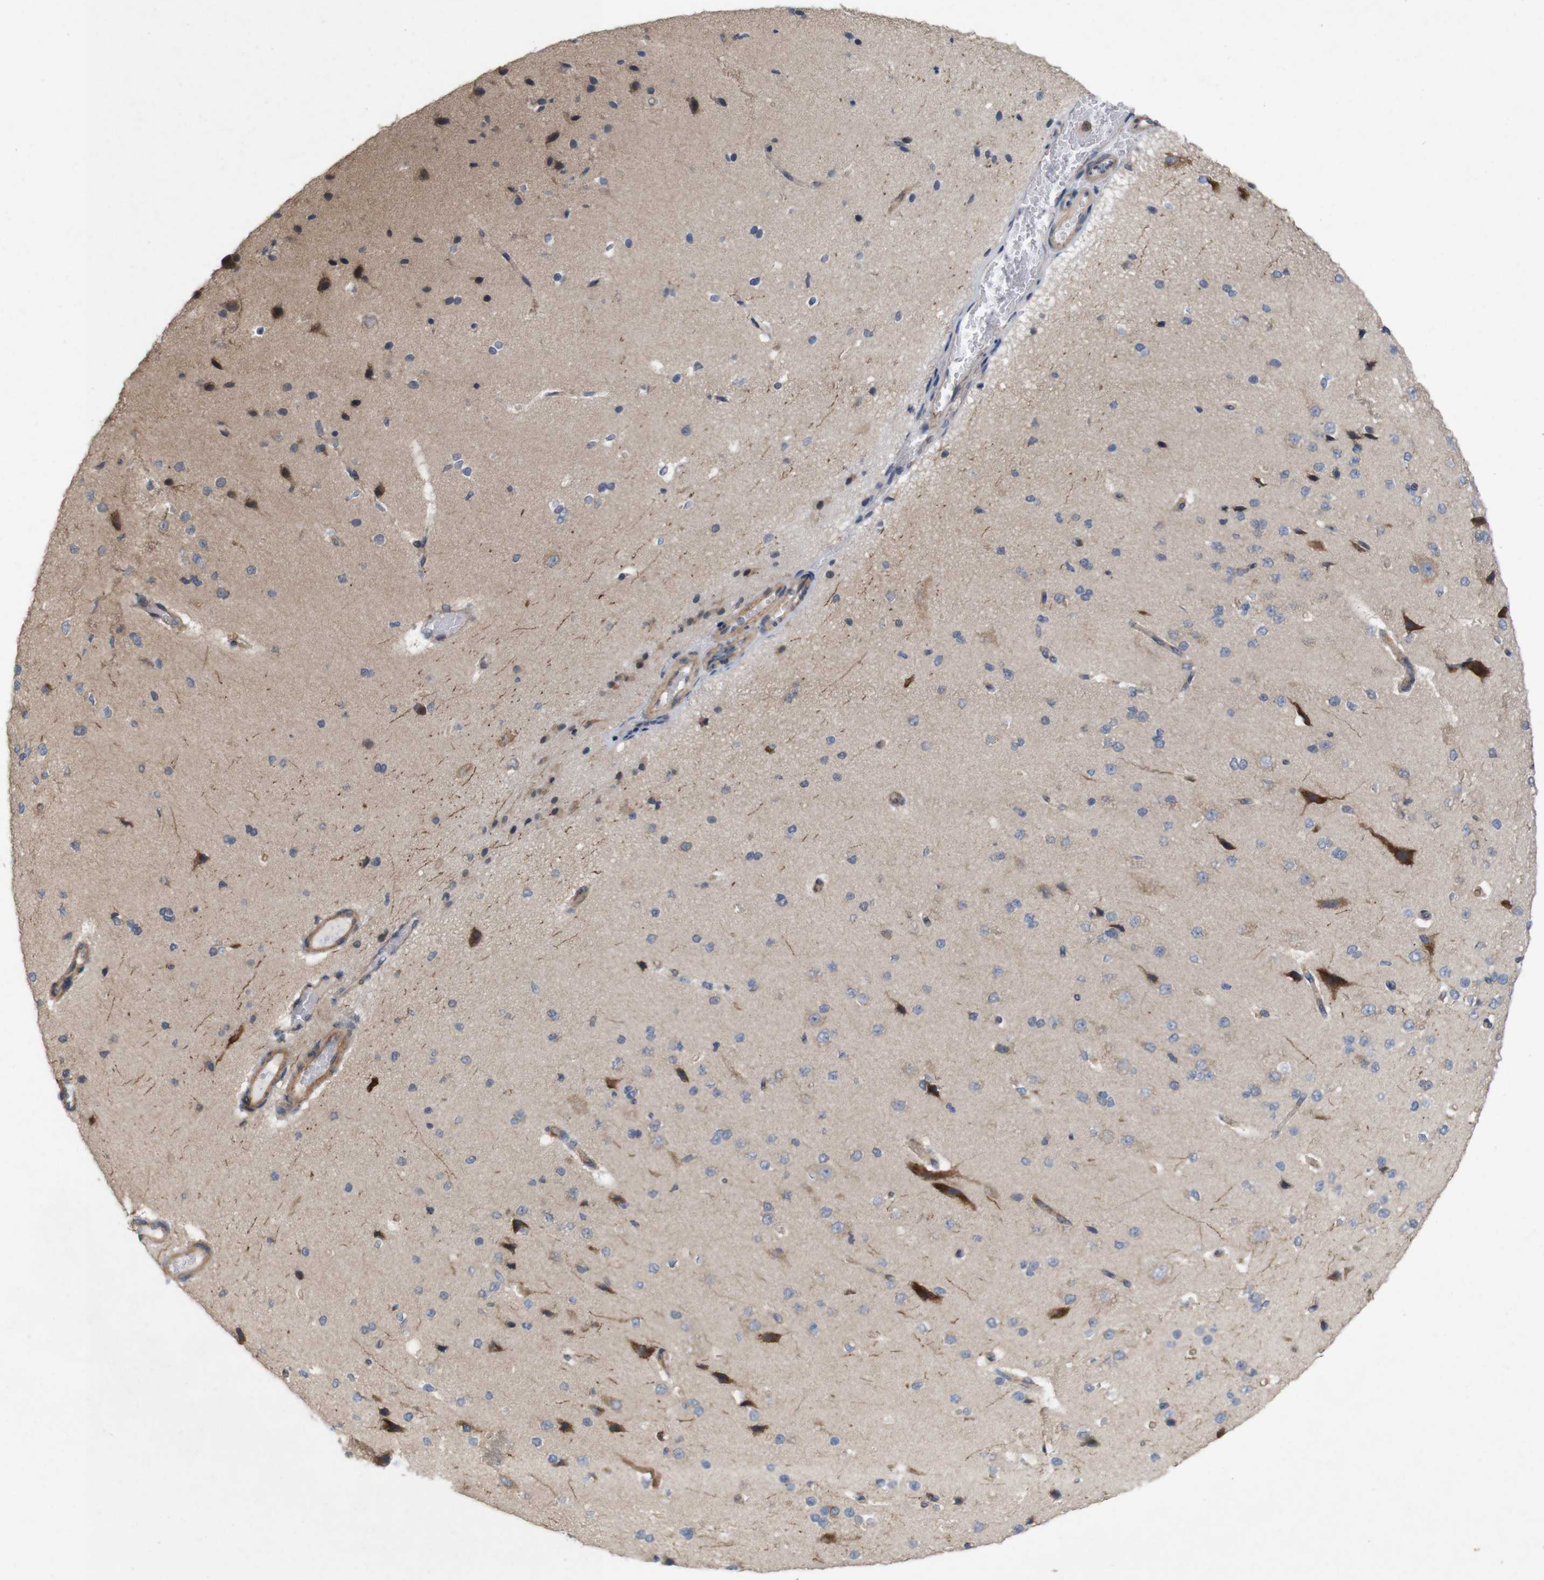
{"staining": {"intensity": "moderate", "quantity": ">75%", "location": "cytoplasmic/membranous"}, "tissue": "cerebral cortex", "cell_type": "Endothelial cells", "image_type": "normal", "snomed": [{"axis": "morphology", "description": "Normal tissue, NOS"}, {"axis": "morphology", "description": "Developmental malformation"}, {"axis": "topography", "description": "Cerebral cortex"}], "caption": "Protein staining shows moderate cytoplasmic/membranous staining in approximately >75% of endothelial cells in unremarkable cerebral cortex.", "gene": "SIGLEC8", "patient": {"sex": "female", "age": 30}}